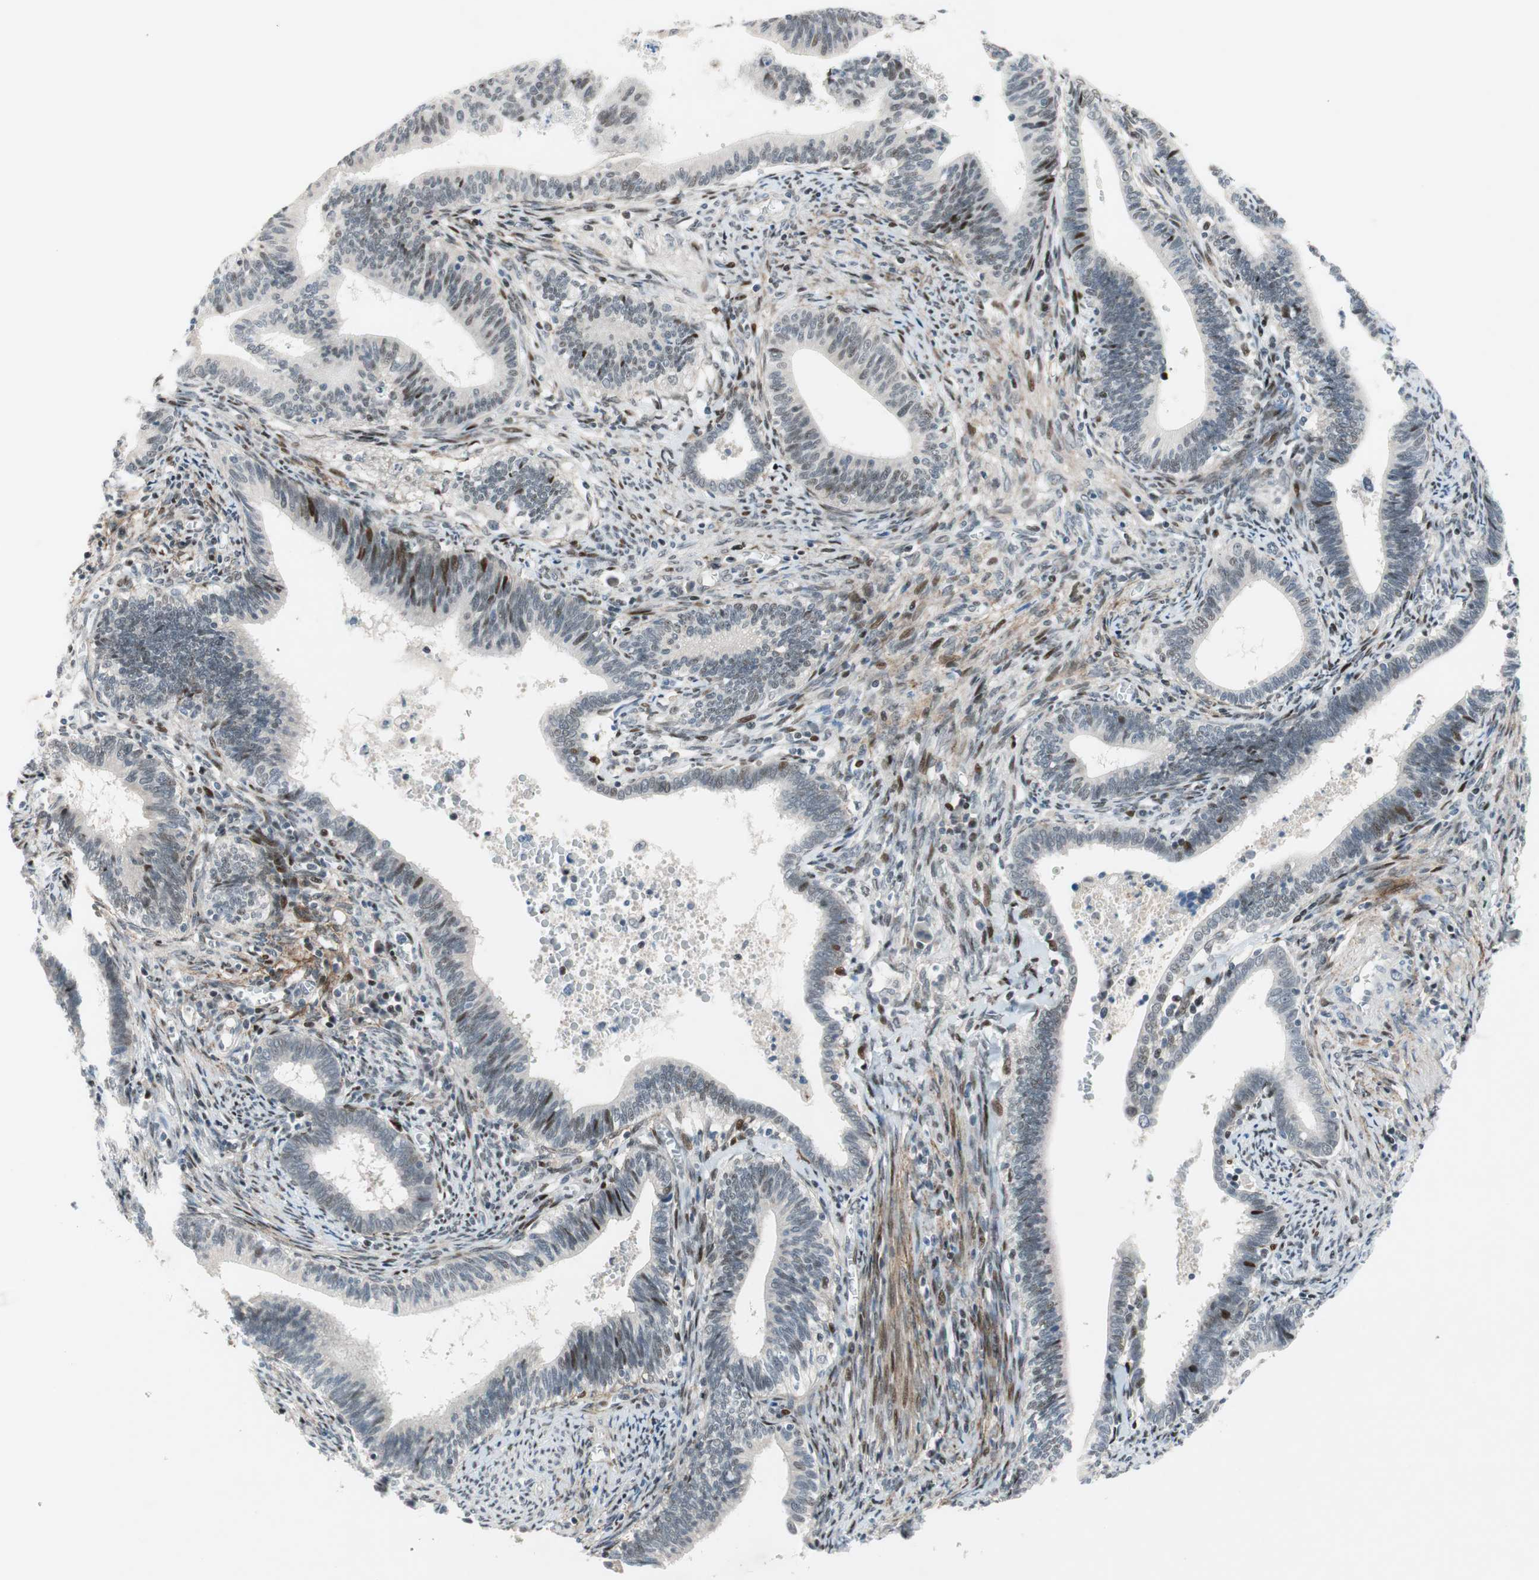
{"staining": {"intensity": "strong", "quantity": "<25%", "location": "nuclear"}, "tissue": "cervical cancer", "cell_type": "Tumor cells", "image_type": "cancer", "snomed": [{"axis": "morphology", "description": "Adenocarcinoma, NOS"}, {"axis": "topography", "description": "Cervix"}], "caption": "Immunohistochemistry of cervical cancer displays medium levels of strong nuclear positivity in approximately <25% of tumor cells. The staining was performed using DAB (3,3'-diaminobenzidine) to visualize the protein expression in brown, while the nuclei were stained in blue with hematoxylin (Magnification: 20x).", "gene": "FBXO44", "patient": {"sex": "female", "age": 44}}